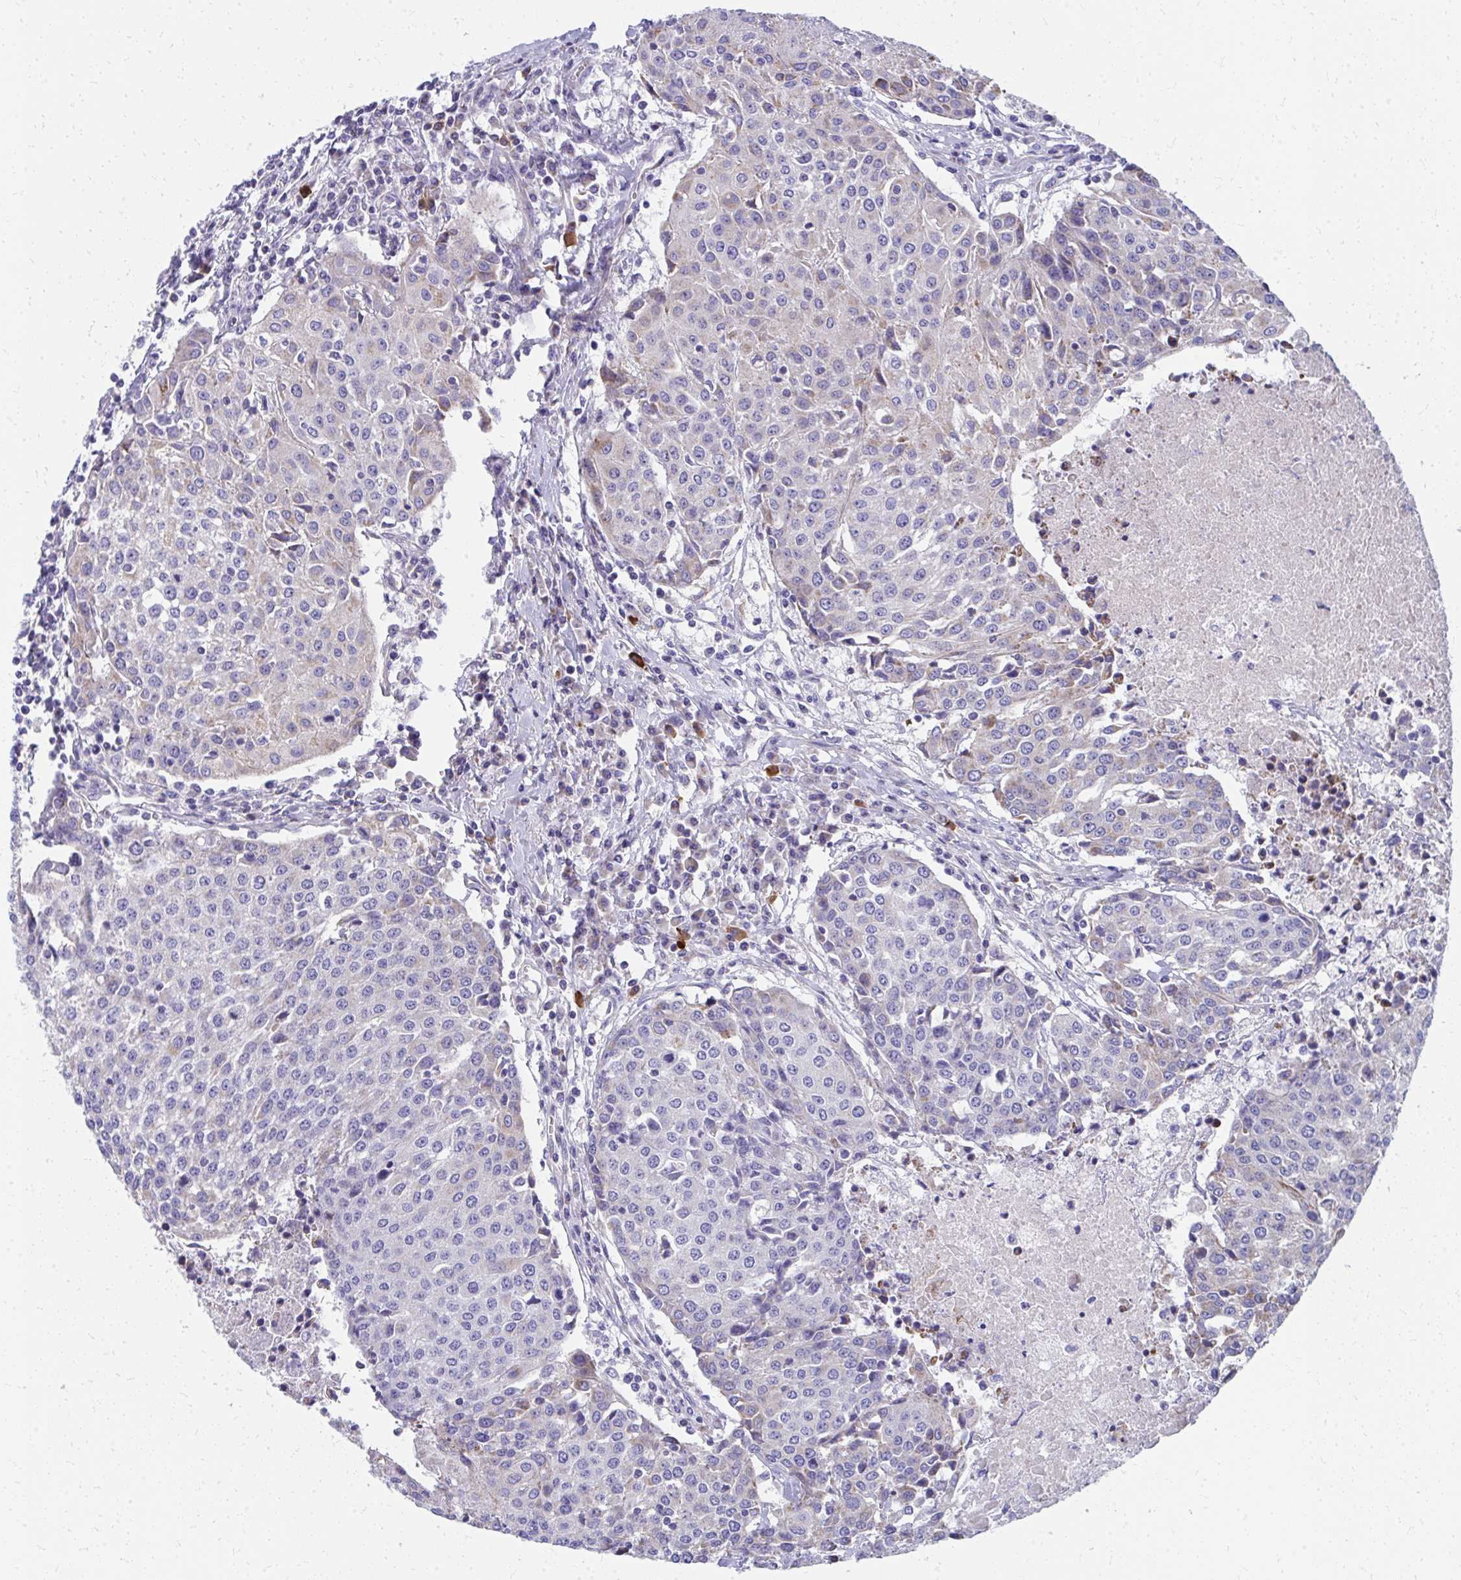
{"staining": {"intensity": "weak", "quantity": "<25%", "location": "cytoplasmic/membranous"}, "tissue": "urothelial cancer", "cell_type": "Tumor cells", "image_type": "cancer", "snomed": [{"axis": "morphology", "description": "Urothelial carcinoma, High grade"}, {"axis": "topography", "description": "Urinary bladder"}], "caption": "The micrograph shows no staining of tumor cells in urothelial carcinoma (high-grade). (Brightfield microscopy of DAB (3,3'-diaminobenzidine) IHC at high magnification).", "gene": "IL37", "patient": {"sex": "female", "age": 85}}